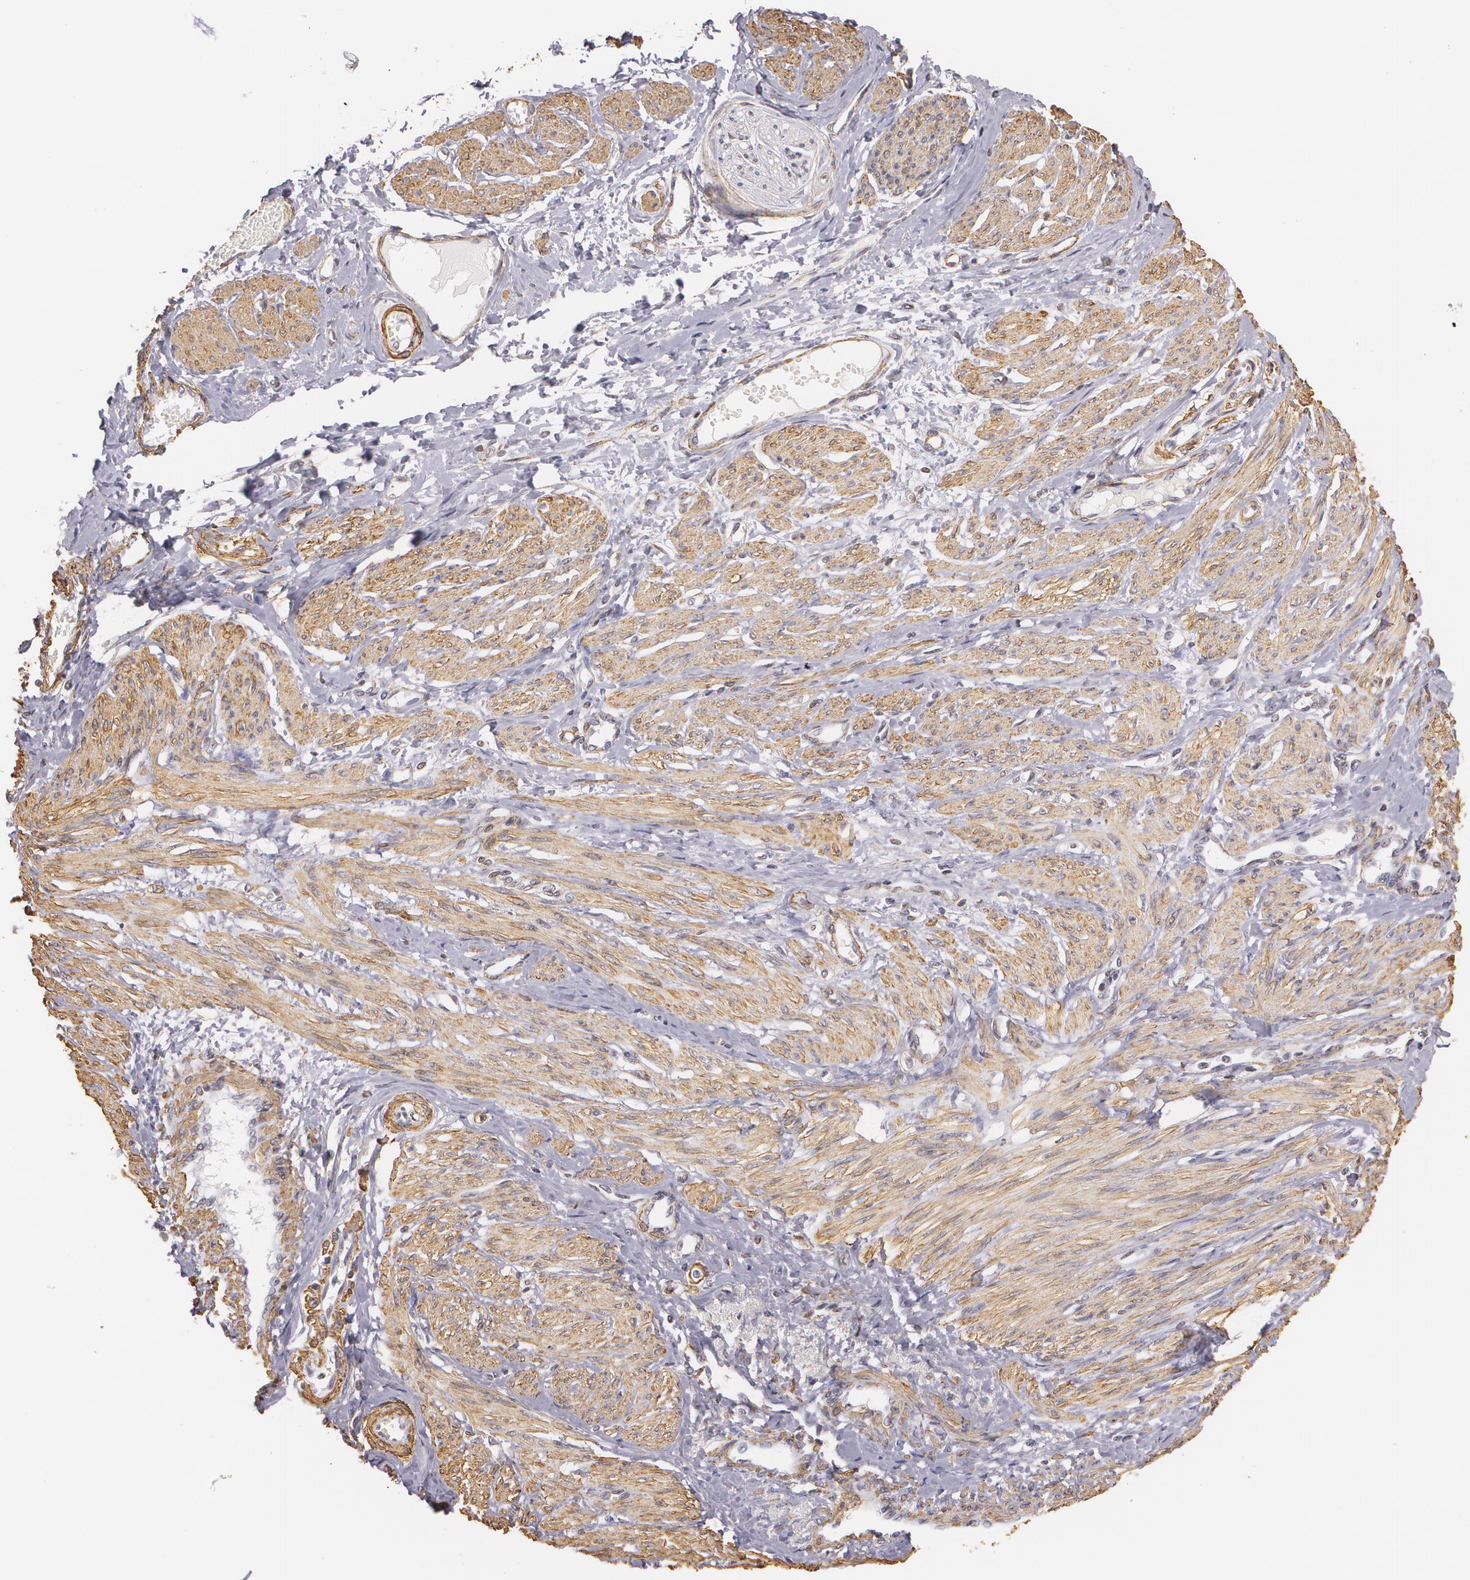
{"staining": {"intensity": "moderate", "quantity": ">75%", "location": "cytoplasmic/membranous"}, "tissue": "smooth muscle", "cell_type": "Smooth muscle cells", "image_type": "normal", "snomed": [{"axis": "morphology", "description": "Normal tissue, NOS"}, {"axis": "topography", "description": "Smooth muscle"}, {"axis": "topography", "description": "Uterus"}], "caption": "This is an image of immunohistochemistry (IHC) staining of unremarkable smooth muscle, which shows moderate expression in the cytoplasmic/membranous of smooth muscle cells.", "gene": "VAMP1", "patient": {"sex": "female", "age": 39}}